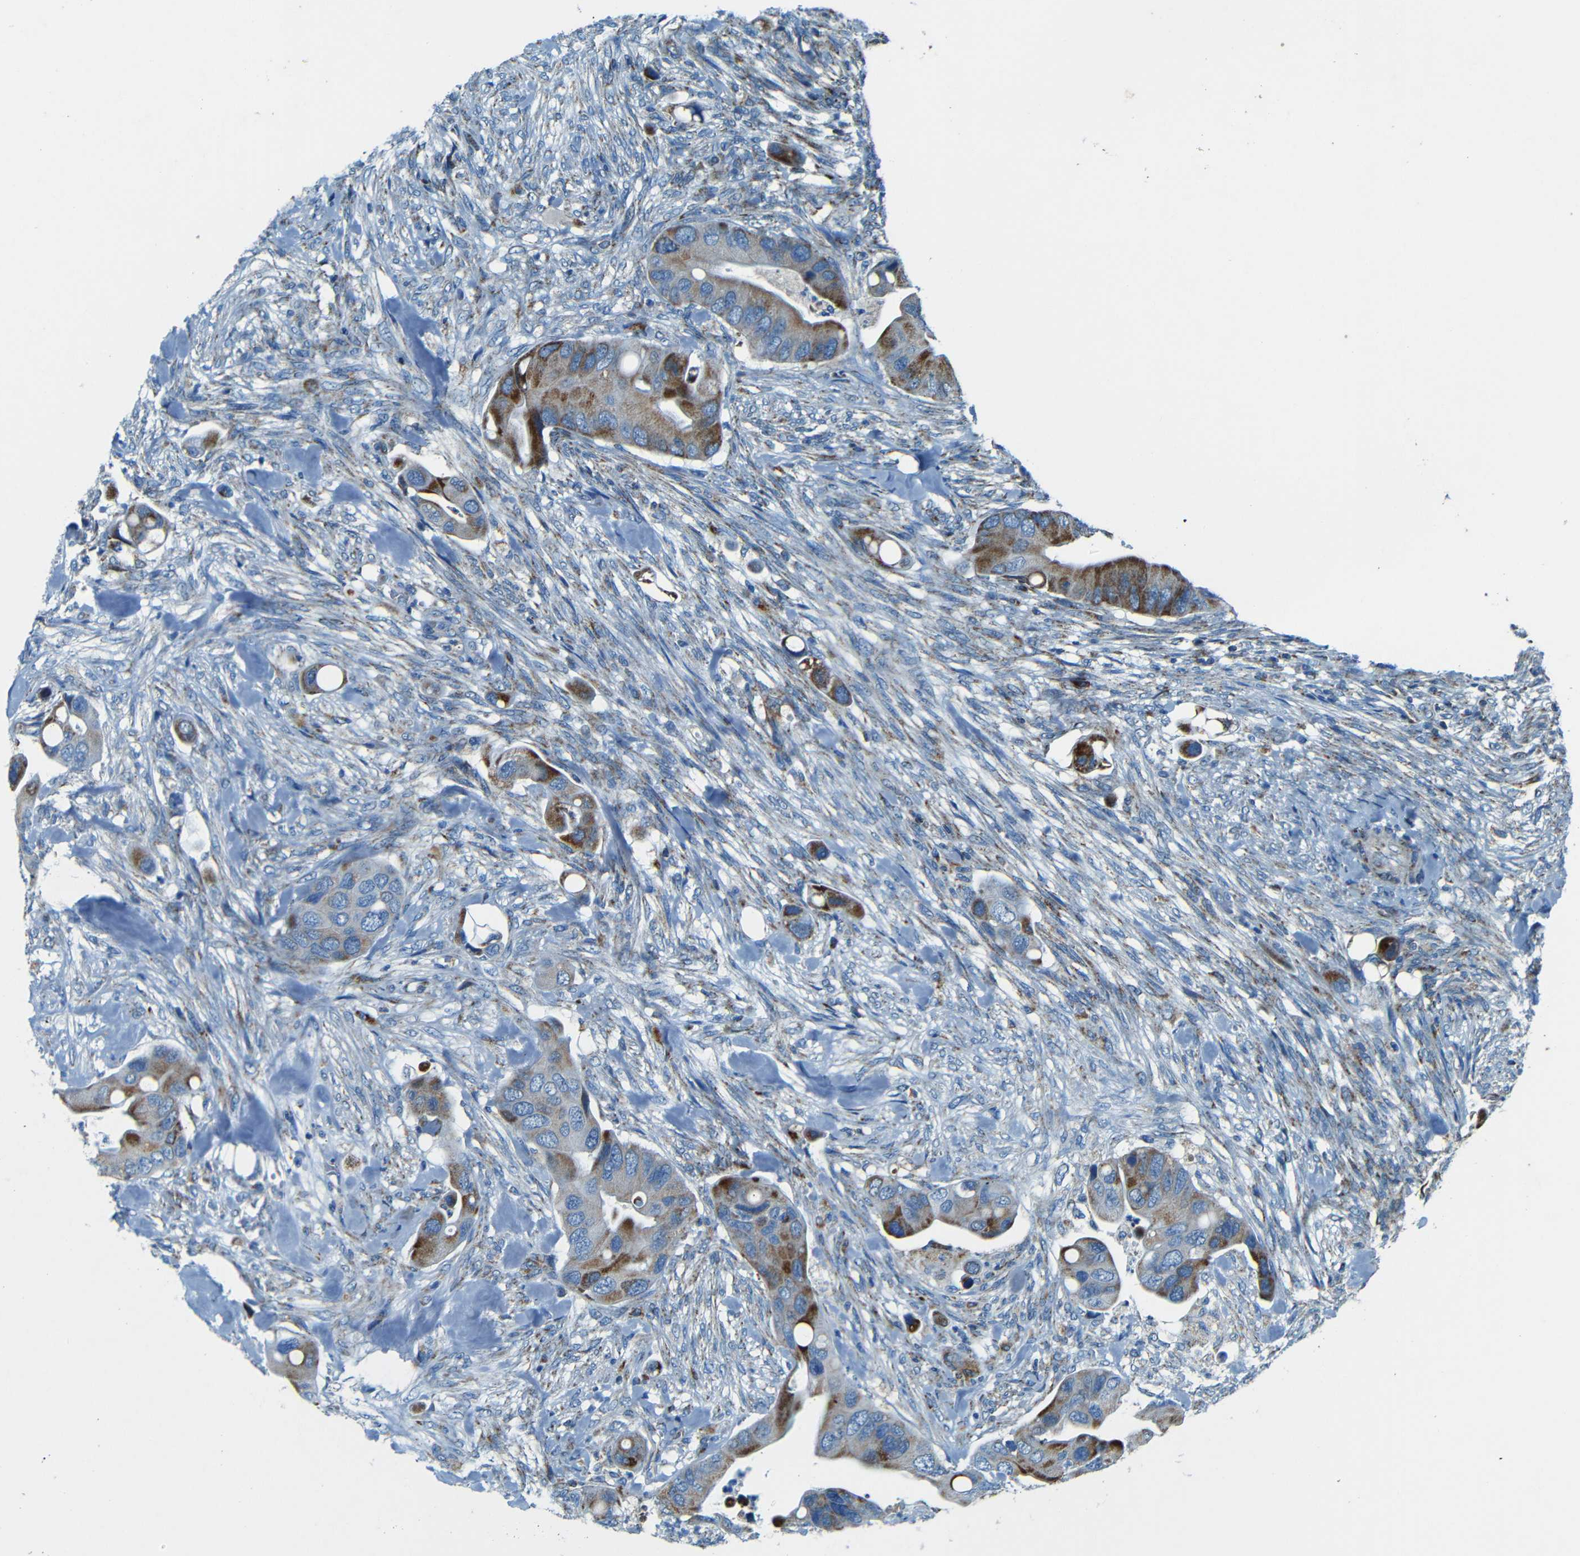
{"staining": {"intensity": "strong", "quantity": "25%-75%", "location": "cytoplasmic/membranous"}, "tissue": "colorectal cancer", "cell_type": "Tumor cells", "image_type": "cancer", "snomed": [{"axis": "morphology", "description": "Adenocarcinoma, NOS"}, {"axis": "topography", "description": "Rectum"}], "caption": "Adenocarcinoma (colorectal) stained with a protein marker demonstrates strong staining in tumor cells.", "gene": "WSCD2", "patient": {"sex": "female", "age": 57}}